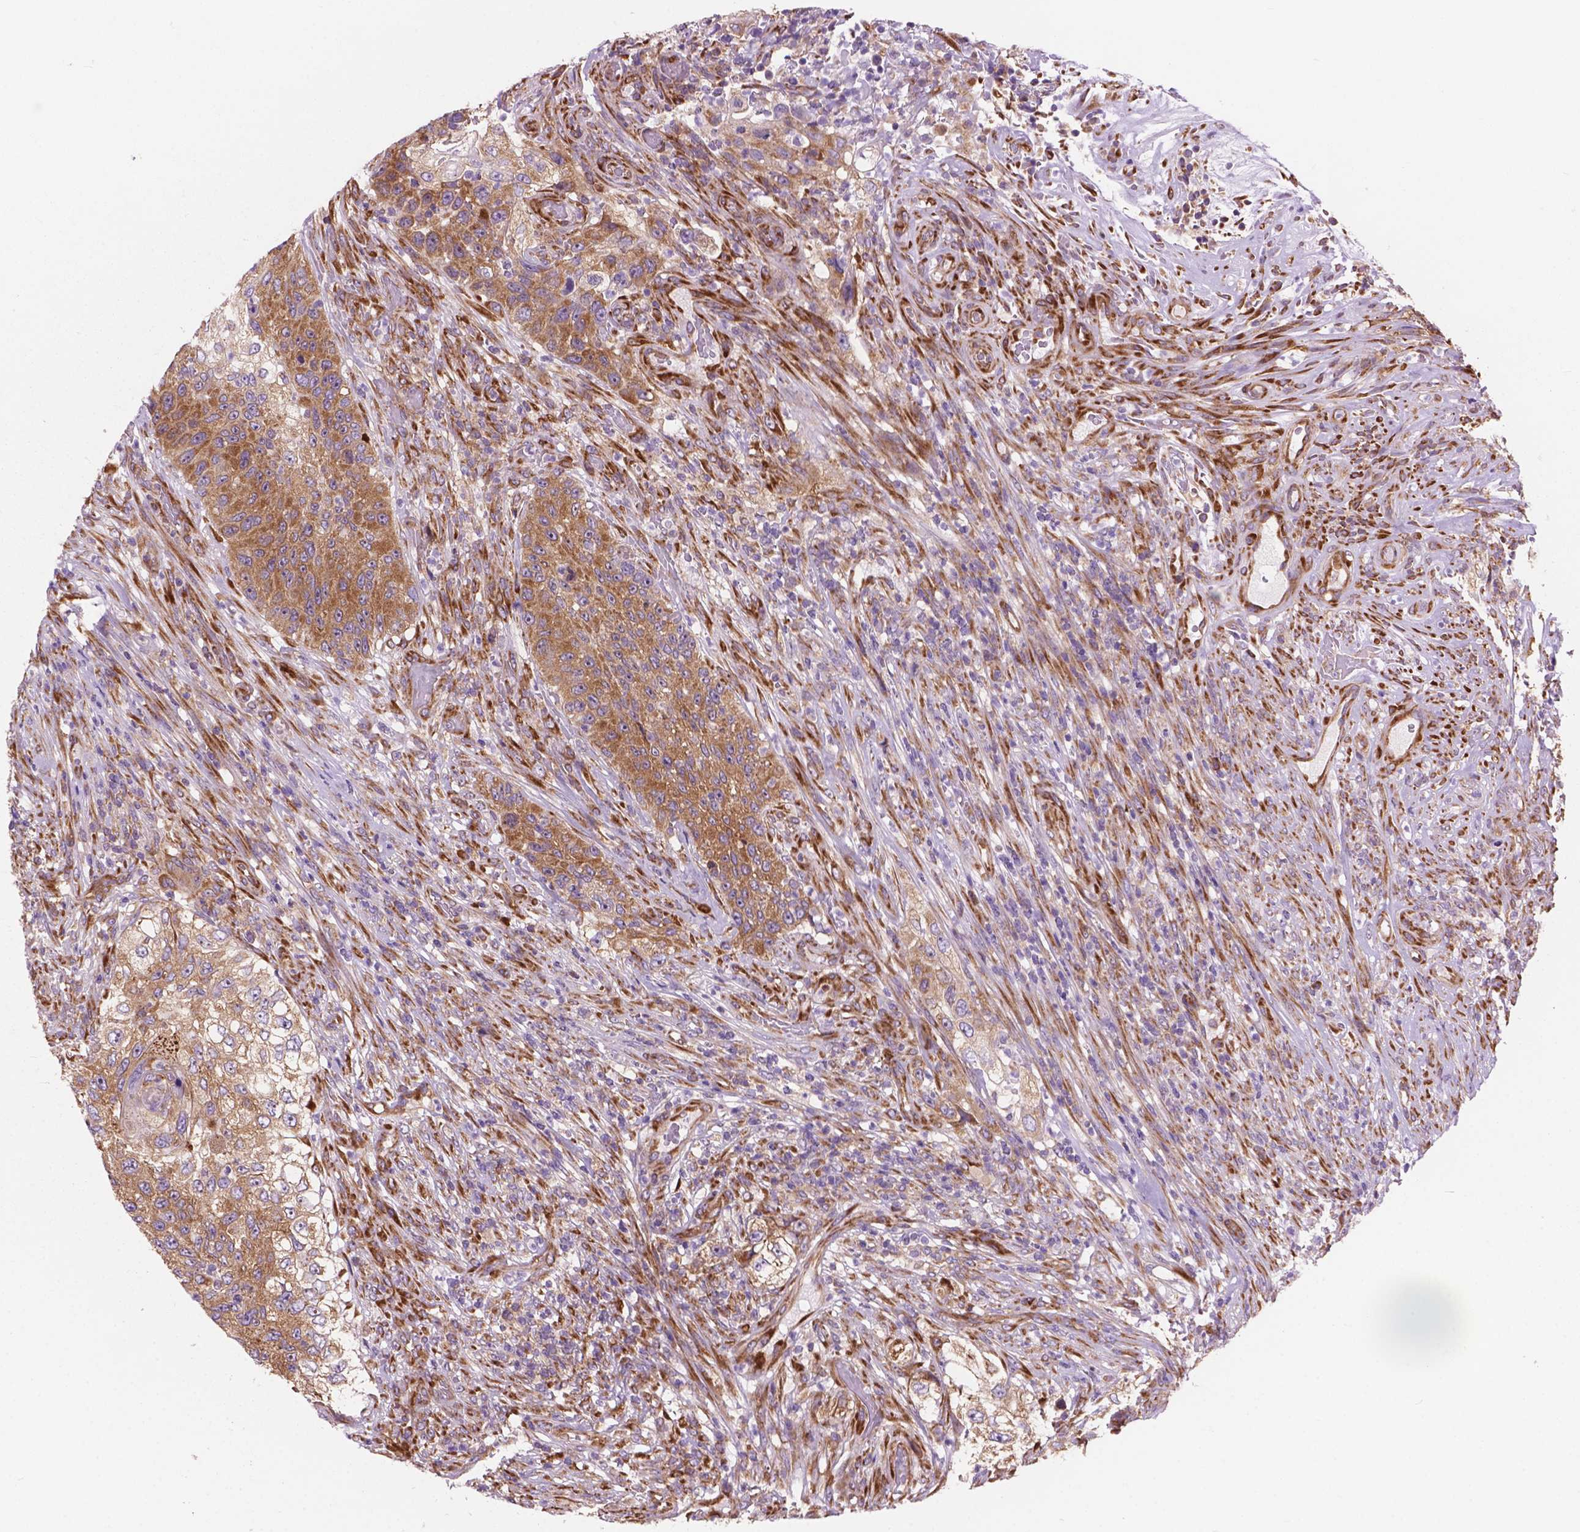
{"staining": {"intensity": "moderate", "quantity": ">75%", "location": "cytoplasmic/membranous"}, "tissue": "urothelial cancer", "cell_type": "Tumor cells", "image_type": "cancer", "snomed": [{"axis": "morphology", "description": "Urothelial carcinoma, High grade"}, {"axis": "topography", "description": "Urinary bladder"}], "caption": "Urothelial cancer stained with IHC demonstrates moderate cytoplasmic/membranous staining in about >75% of tumor cells.", "gene": "RPL37A", "patient": {"sex": "female", "age": 60}}